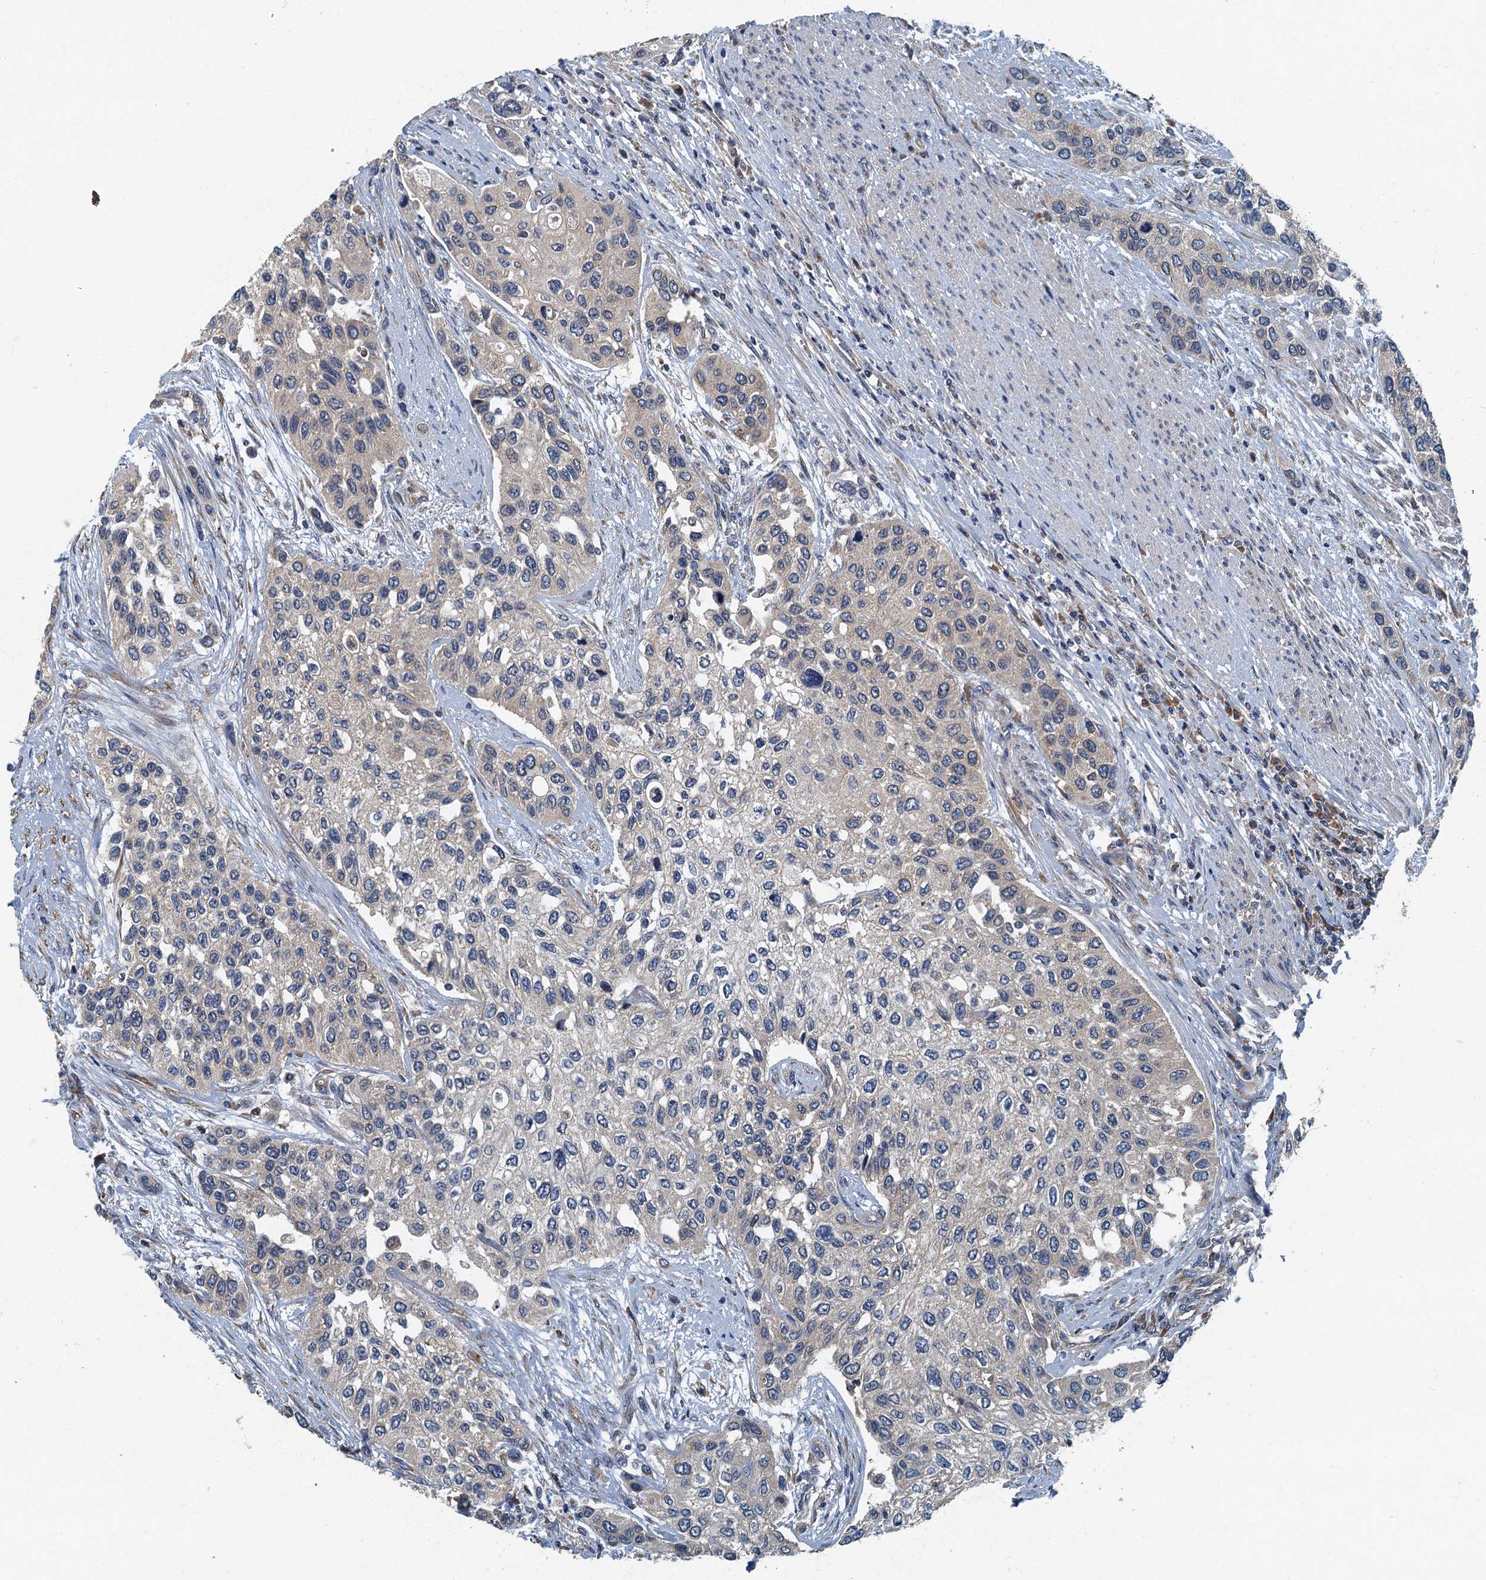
{"staining": {"intensity": "negative", "quantity": "none", "location": "none"}, "tissue": "urothelial cancer", "cell_type": "Tumor cells", "image_type": "cancer", "snomed": [{"axis": "morphology", "description": "Normal tissue, NOS"}, {"axis": "morphology", "description": "Urothelial carcinoma, High grade"}, {"axis": "topography", "description": "Vascular tissue"}, {"axis": "topography", "description": "Urinary bladder"}], "caption": "High power microscopy histopathology image of an IHC micrograph of urothelial carcinoma (high-grade), revealing no significant expression in tumor cells.", "gene": "DDX49", "patient": {"sex": "female", "age": 56}}